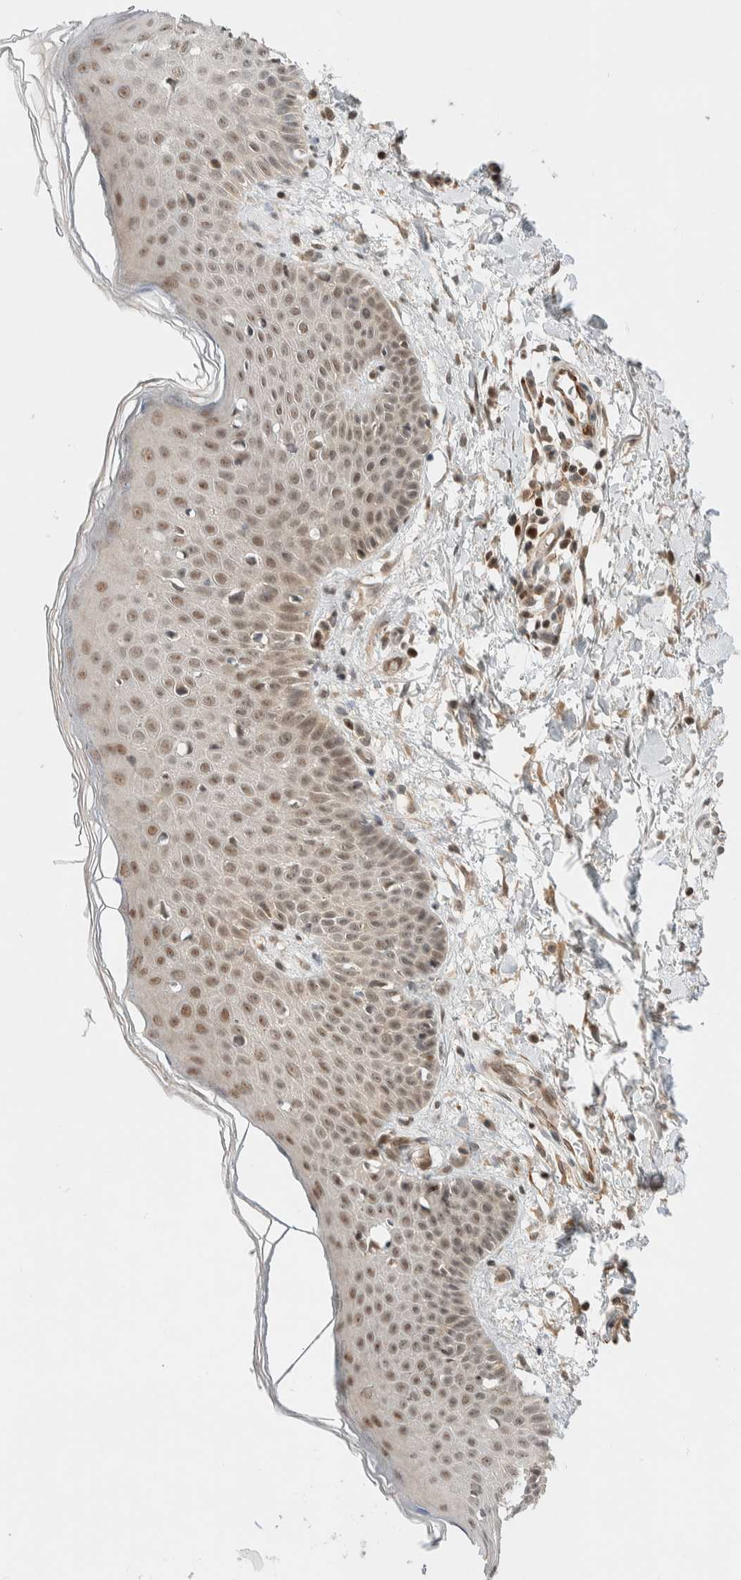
{"staining": {"intensity": "moderate", "quantity": "<25%", "location": "cytoplasmic/membranous"}, "tissue": "skin", "cell_type": "Fibroblasts", "image_type": "normal", "snomed": [{"axis": "morphology", "description": "Normal tissue, NOS"}, {"axis": "morphology", "description": "Inflammation, NOS"}, {"axis": "topography", "description": "Skin"}], "caption": "Immunohistochemistry (IHC) photomicrograph of benign skin: skin stained using immunohistochemistry reveals low levels of moderate protein expression localized specifically in the cytoplasmic/membranous of fibroblasts, appearing as a cytoplasmic/membranous brown color.", "gene": "C8orf76", "patient": {"sex": "female", "age": 44}}